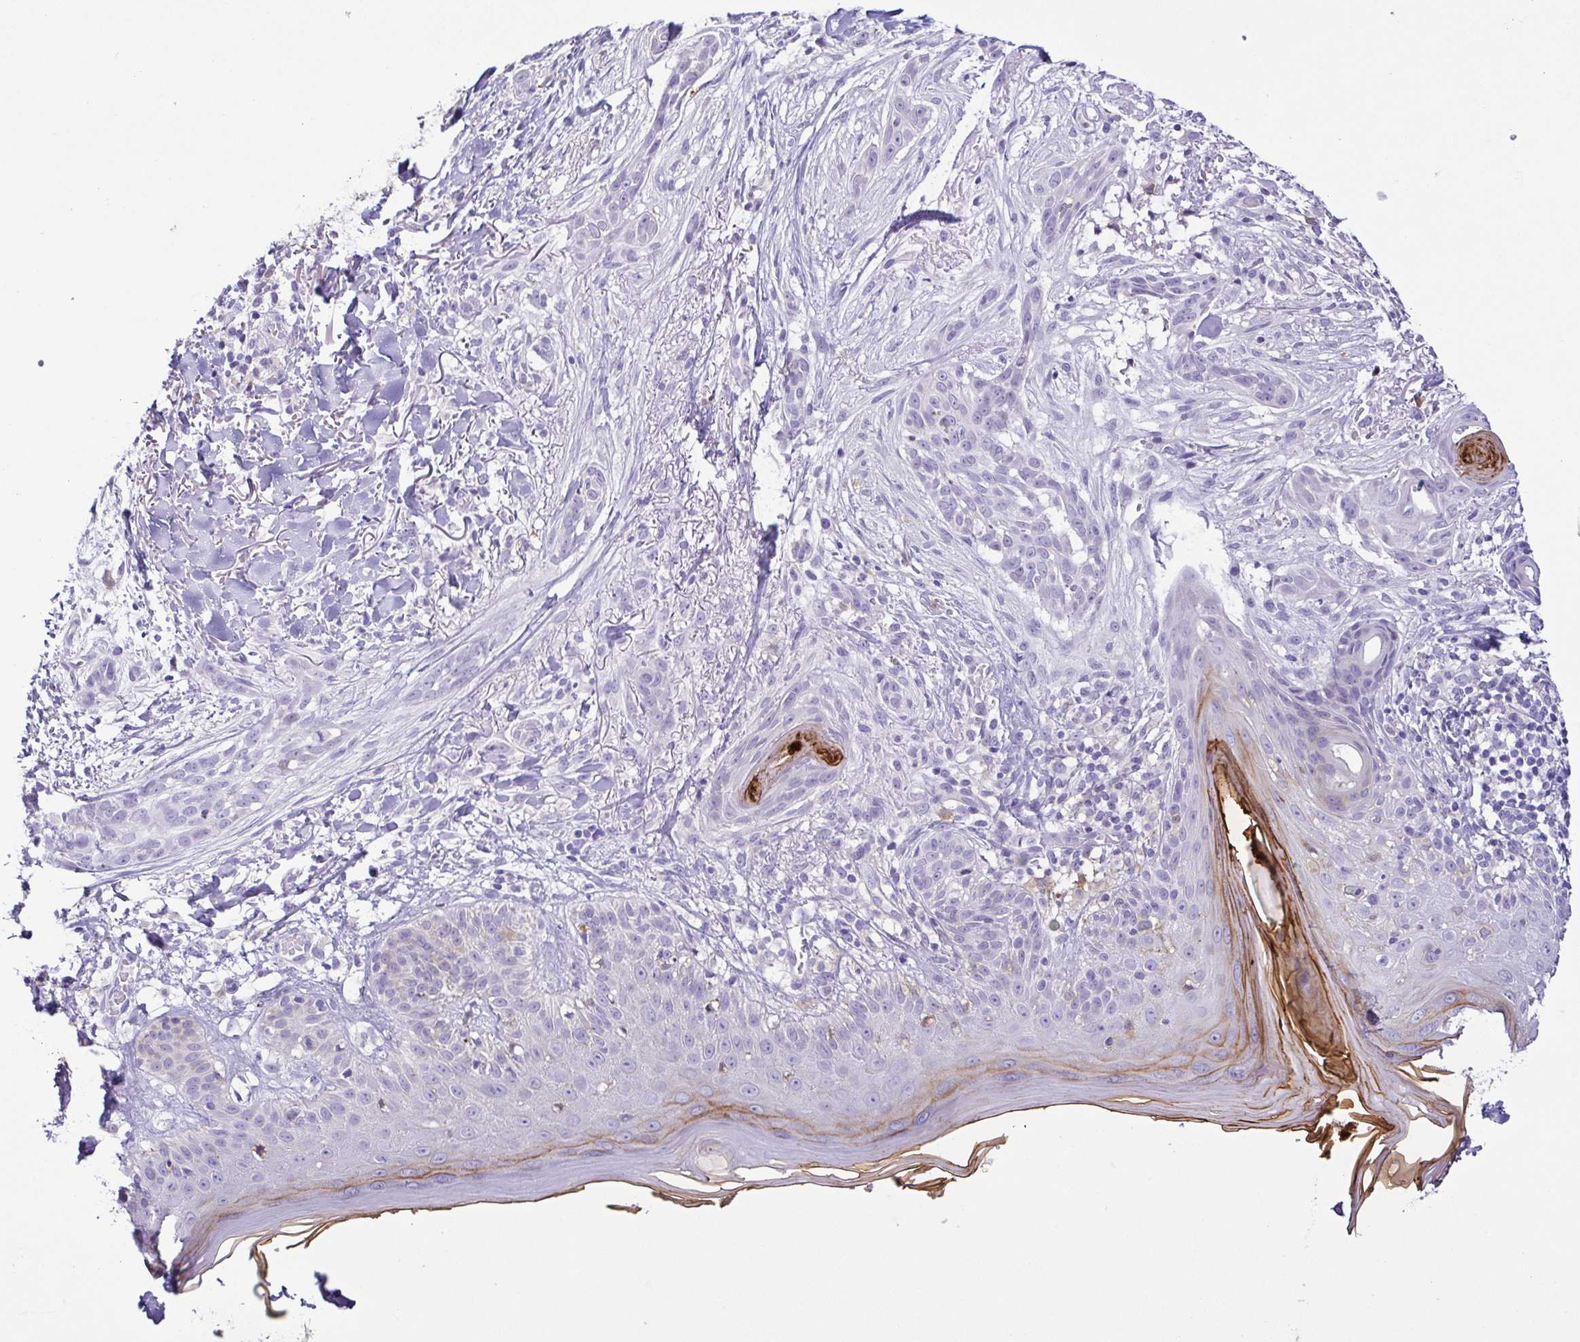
{"staining": {"intensity": "negative", "quantity": "none", "location": "none"}, "tissue": "skin cancer", "cell_type": "Tumor cells", "image_type": "cancer", "snomed": [{"axis": "morphology", "description": "Basal cell carcinoma"}, {"axis": "morphology", "description": "BCC, high aggressive"}, {"axis": "topography", "description": "Skin"}], "caption": "Protein analysis of bcc,  high aggressive (skin) reveals no significant positivity in tumor cells.", "gene": "TERT", "patient": {"sex": "male", "age": 64}}